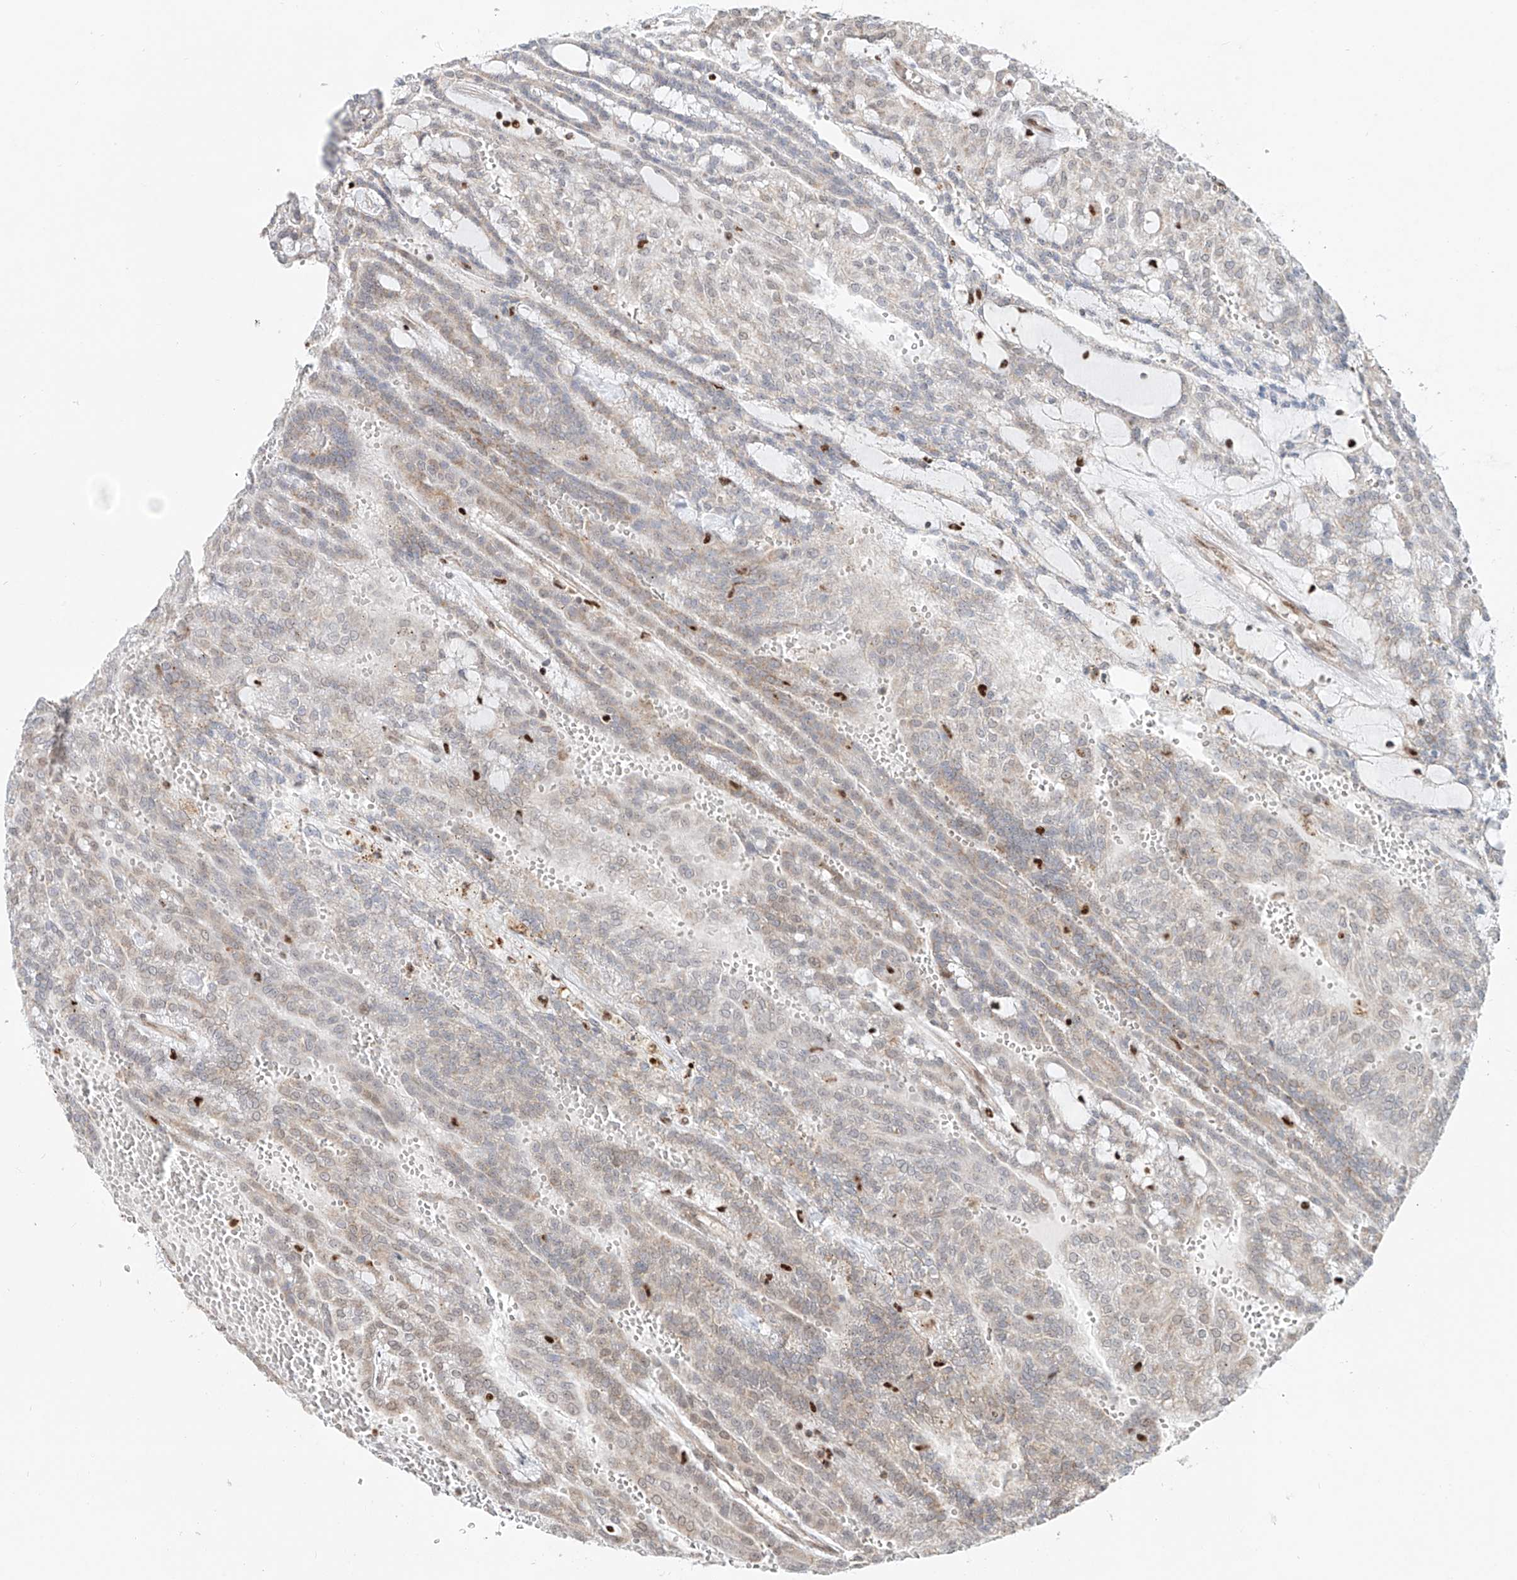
{"staining": {"intensity": "negative", "quantity": "none", "location": "none"}, "tissue": "renal cancer", "cell_type": "Tumor cells", "image_type": "cancer", "snomed": [{"axis": "morphology", "description": "Adenocarcinoma, NOS"}, {"axis": "topography", "description": "Kidney"}], "caption": "Immunohistochemistry of human adenocarcinoma (renal) demonstrates no staining in tumor cells. (Brightfield microscopy of DAB immunohistochemistry at high magnification).", "gene": "DZIP1L", "patient": {"sex": "male", "age": 63}}